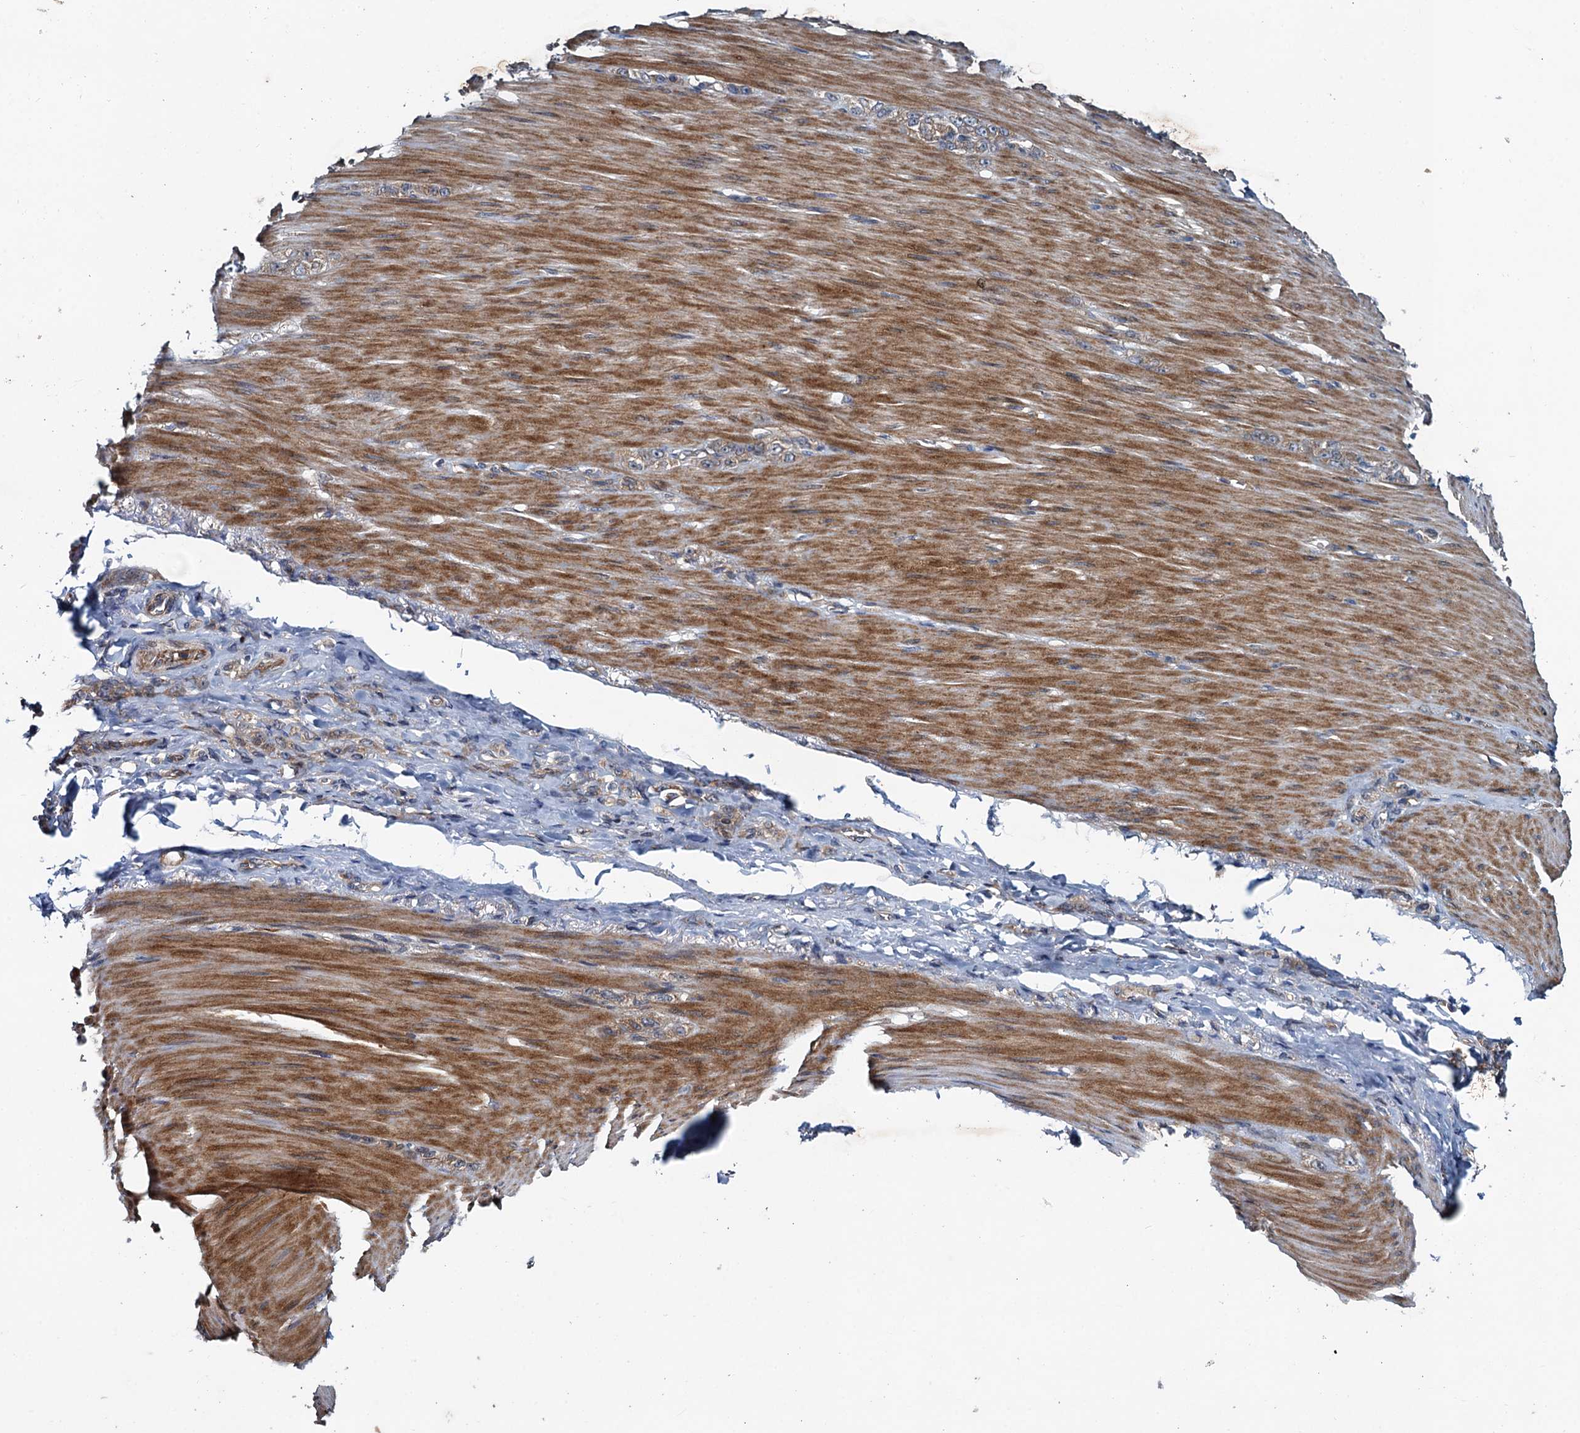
{"staining": {"intensity": "weak", "quantity": "<25%", "location": "cytoplasmic/membranous"}, "tissue": "stomach cancer", "cell_type": "Tumor cells", "image_type": "cancer", "snomed": [{"axis": "morphology", "description": "Normal tissue, NOS"}, {"axis": "morphology", "description": "Adenocarcinoma, NOS"}, {"axis": "topography", "description": "Stomach"}], "caption": "This is an immunohistochemistry (IHC) image of human stomach cancer. There is no expression in tumor cells.", "gene": "EFL1", "patient": {"sex": "male", "age": 82}}